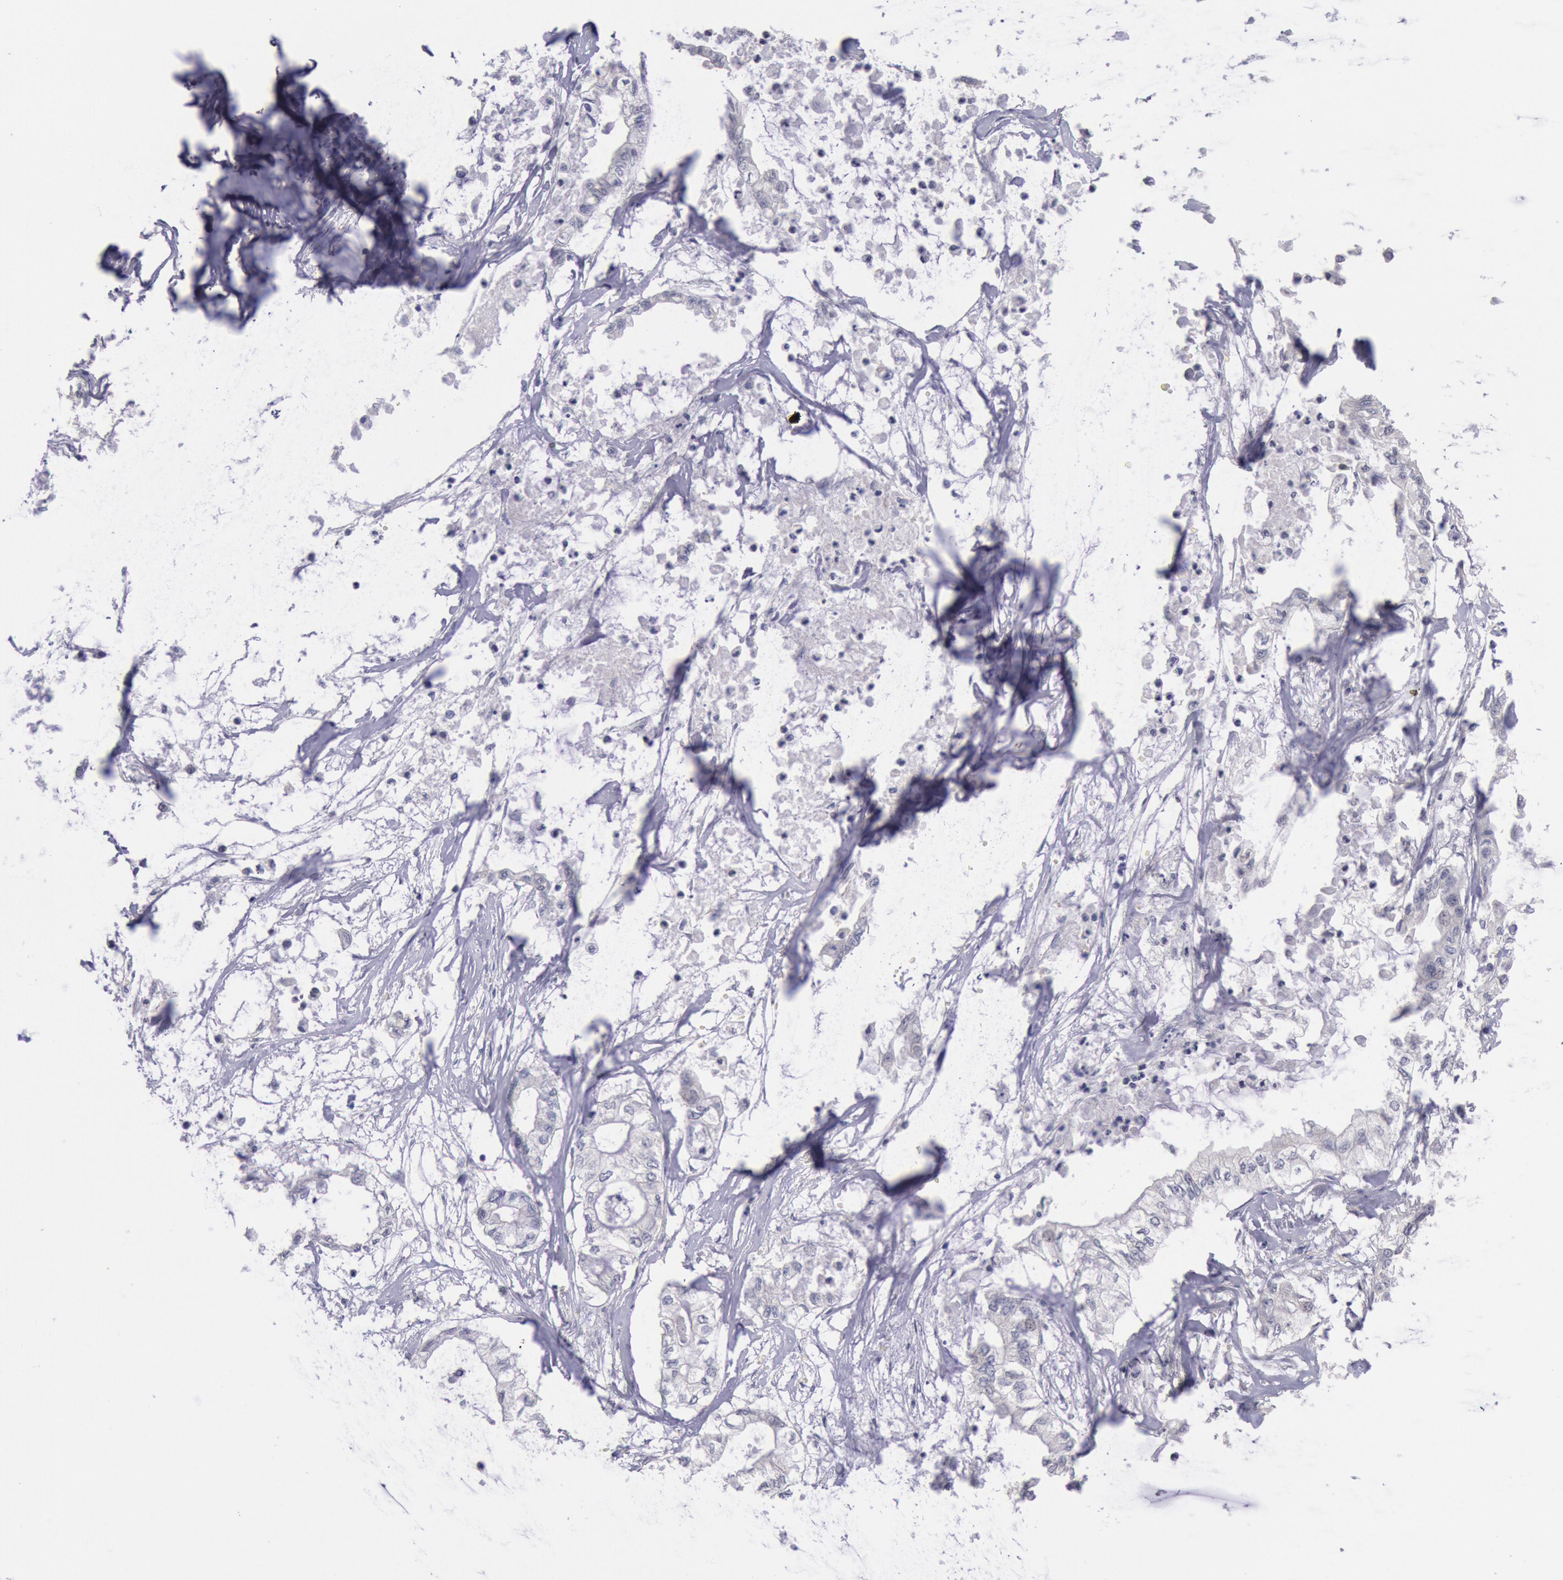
{"staining": {"intensity": "negative", "quantity": "none", "location": "none"}, "tissue": "pancreatic cancer", "cell_type": "Tumor cells", "image_type": "cancer", "snomed": [{"axis": "morphology", "description": "Adenocarcinoma, NOS"}, {"axis": "topography", "description": "Pancreas"}], "caption": "IHC histopathology image of neoplastic tissue: human pancreatic cancer (adenocarcinoma) stained with DAB shows no significant protein positivity in tumor cells.", "gene": "RPS6KA5", "patient": {"sex": "male", "age": 79}}